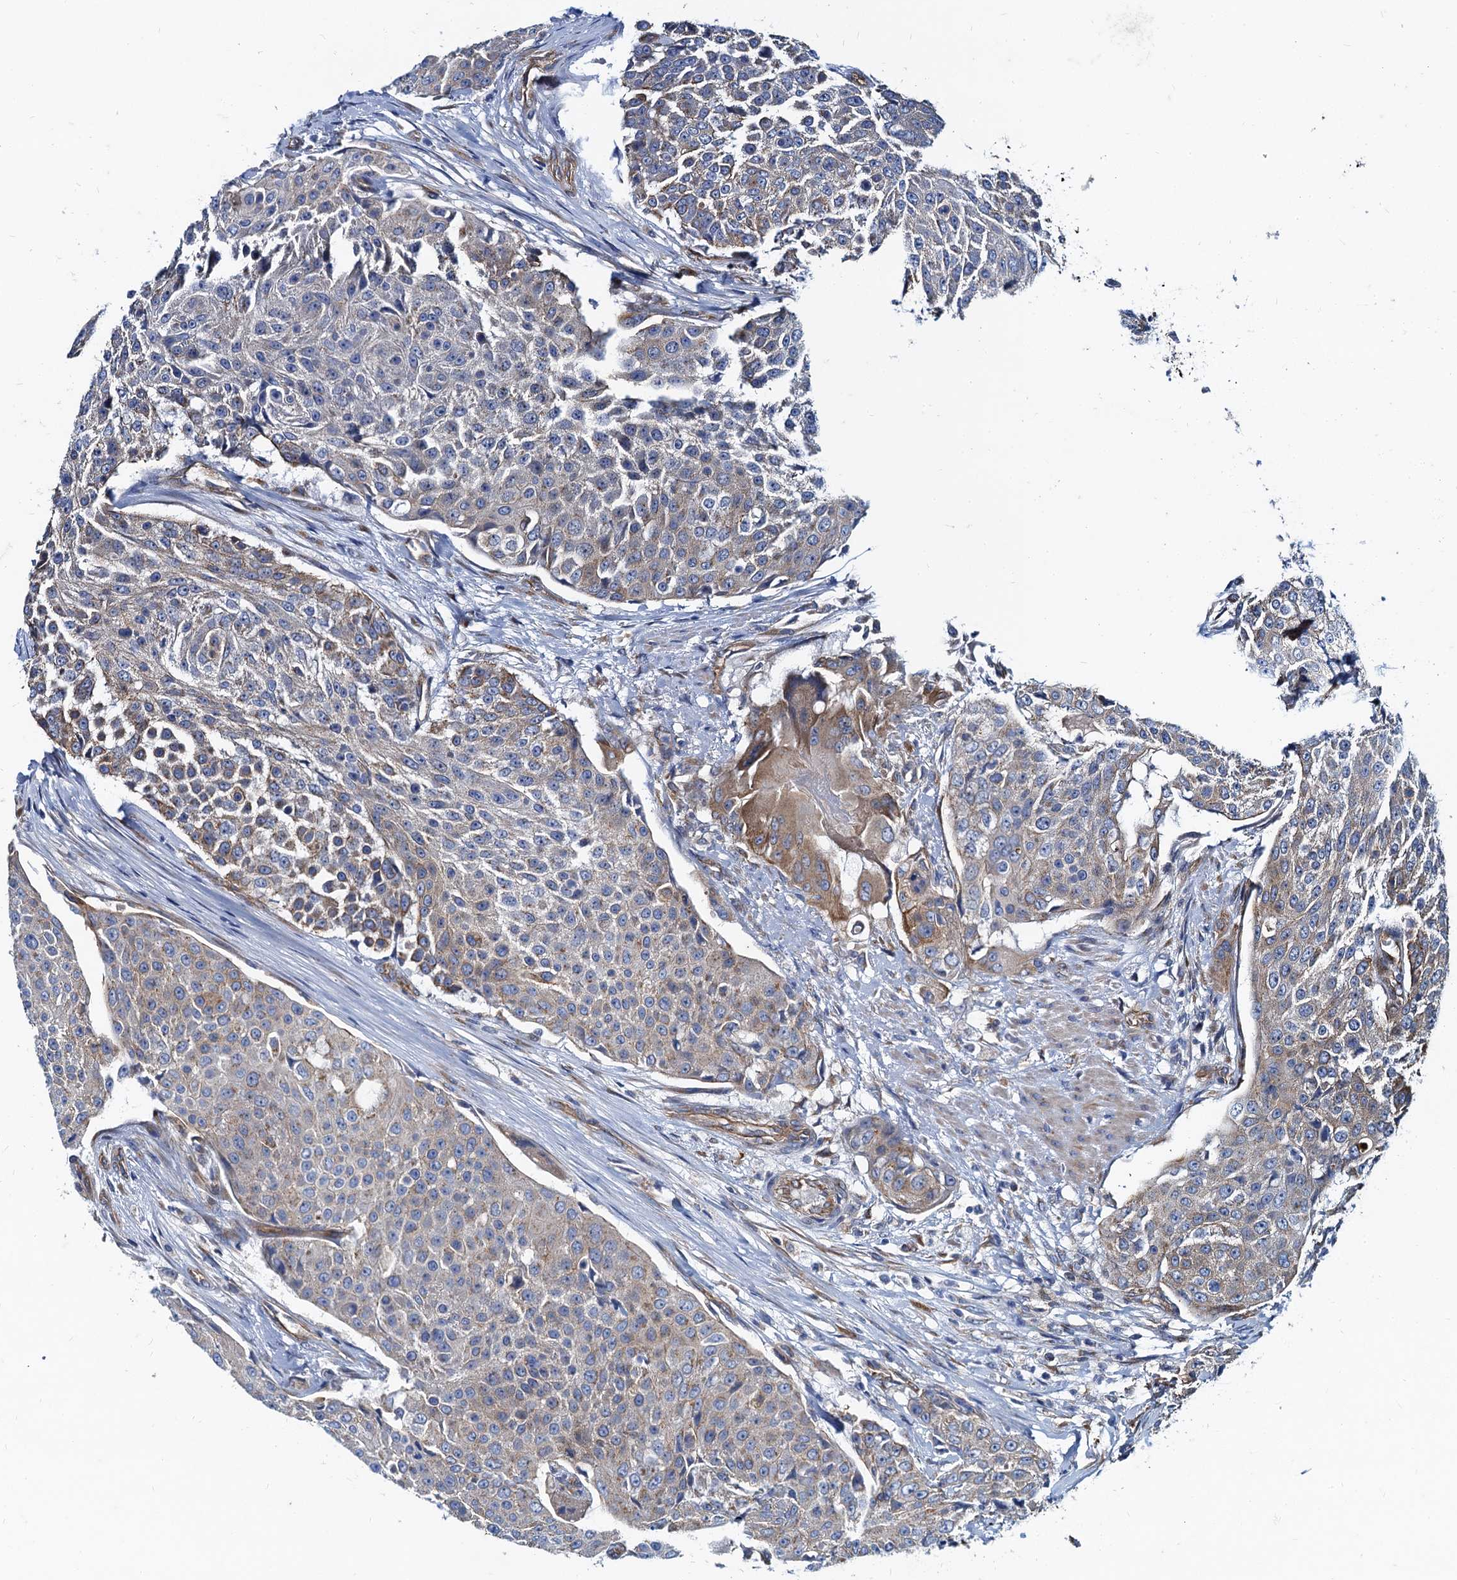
{"staining": {"intensity": "weak", "quantity": "25%-75%", "location": "cytoplasmic/membranous"}, "tissue": "urothelial cancer", "cell_type": "Tumor cells", "image_type": "cancer", "snomed": [{"axis": "morphology", "description": "Urothelial carcinoma, High grade"}, {"axis": "topography", "description": "Urinary bladder"}], "caption": "Immunohistochemical staining of human urothelial cancer shows low levels of weak cytoplasmic/membranous expression in about 25%-75% of tumor cells. The protein of interest is shown in brown color, while the nuclei are stained blue.", "gene": "NGRN", "patient": {"sex": "female", "age": 63}}